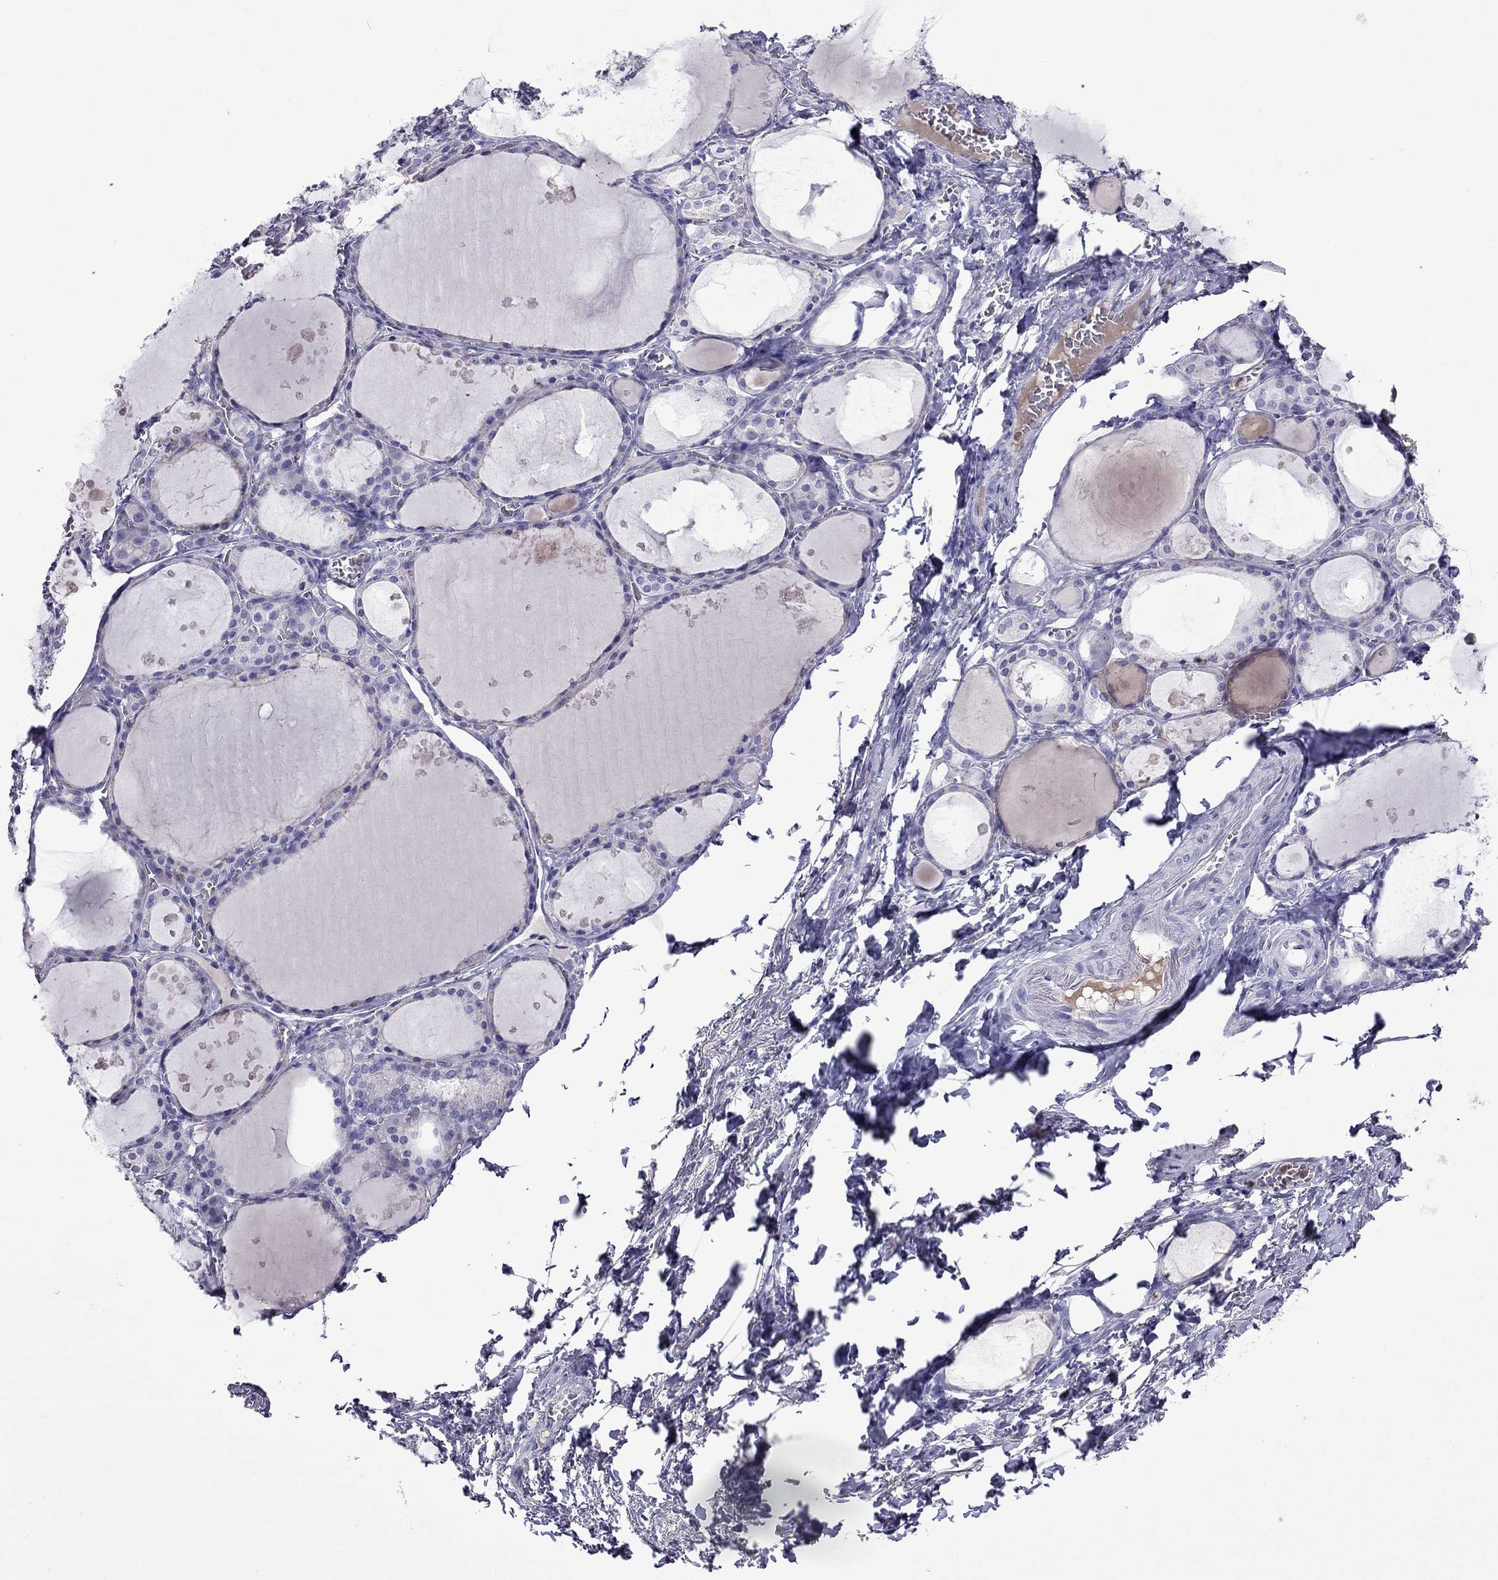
{"staining": {"intensity": "negative", "quantity": "none", "location": "none"}, "tissue": "thyroid gland", "cell_type": "Glandular cells", "image_type": "normal", "snomed": [{"axis": "morphology", "description": "Normal tissue, NOS"}, {"axis": "topography", "description": "Thyroid gland"}], "caption": "IHC histopathology image of benign thyroid gland: thyroid gland stained with DAB demonstrates no significant protein expression in glandular cells. (IHC, brightfield microscopy, high magnification).", "gene": "CDHR4", "patient": {"sex": "male", "age": 68}}